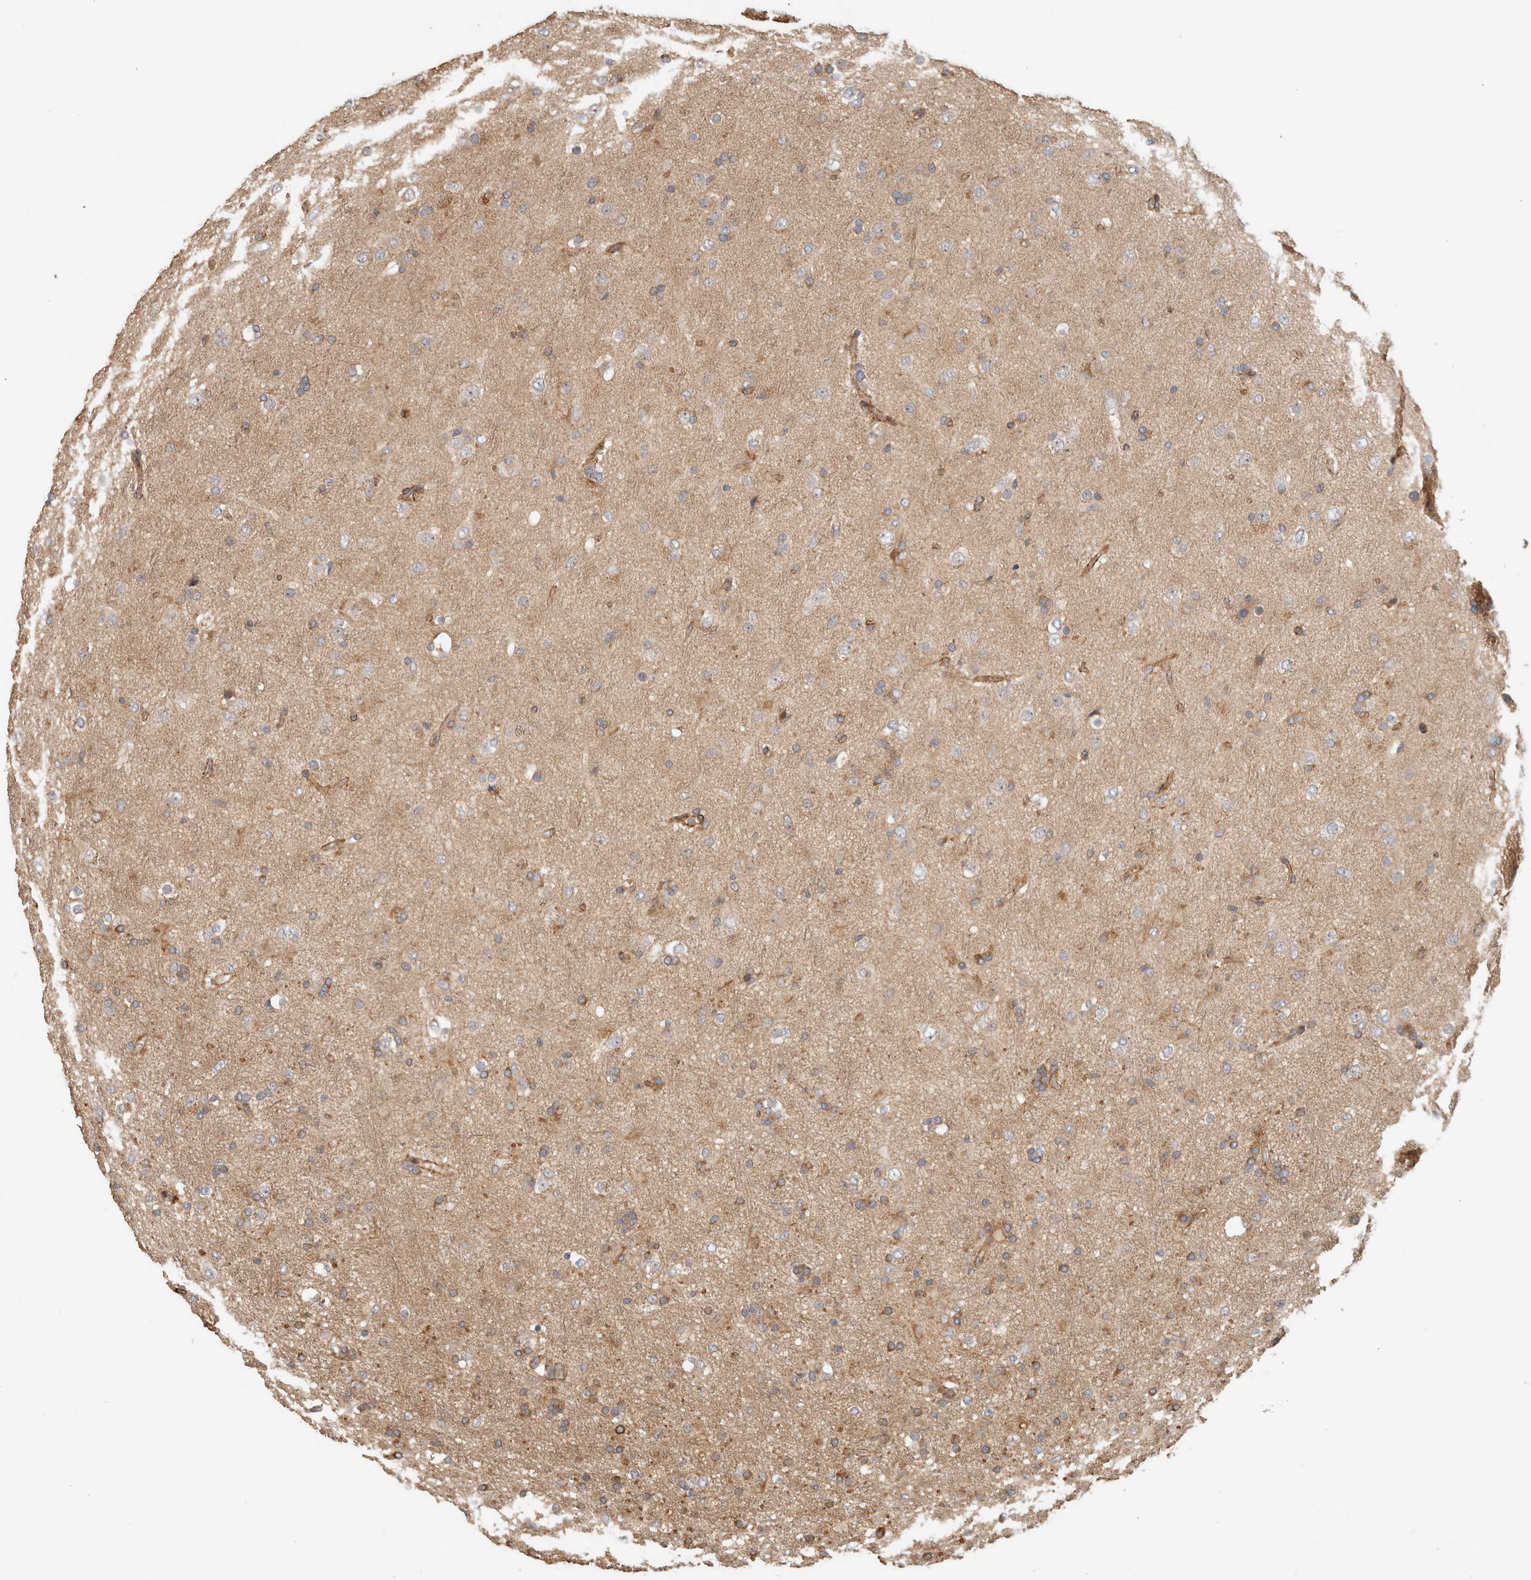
{"staining": {"intensity": "moderate", "quantity": "<25%", "location": "cytoplasmic/membranous"}, "tissue": "glioma", "cell_type": "Tumor cells", "image_type": "cancer", "snomed": [{"axis": "morphology", "description": "Glioma, malignant, Low grade"}, {"axis": "topography", "description": "Brain"}], "caption": "Malignant glioma (low-grade) stained for a protein (brown) demonstrates moderate cytoplasmic/membranous positive positivity in approximately <25% of tumor cells.", "gene": "SIPA1L2", "patient": {"sex": "male", "age": 65}}